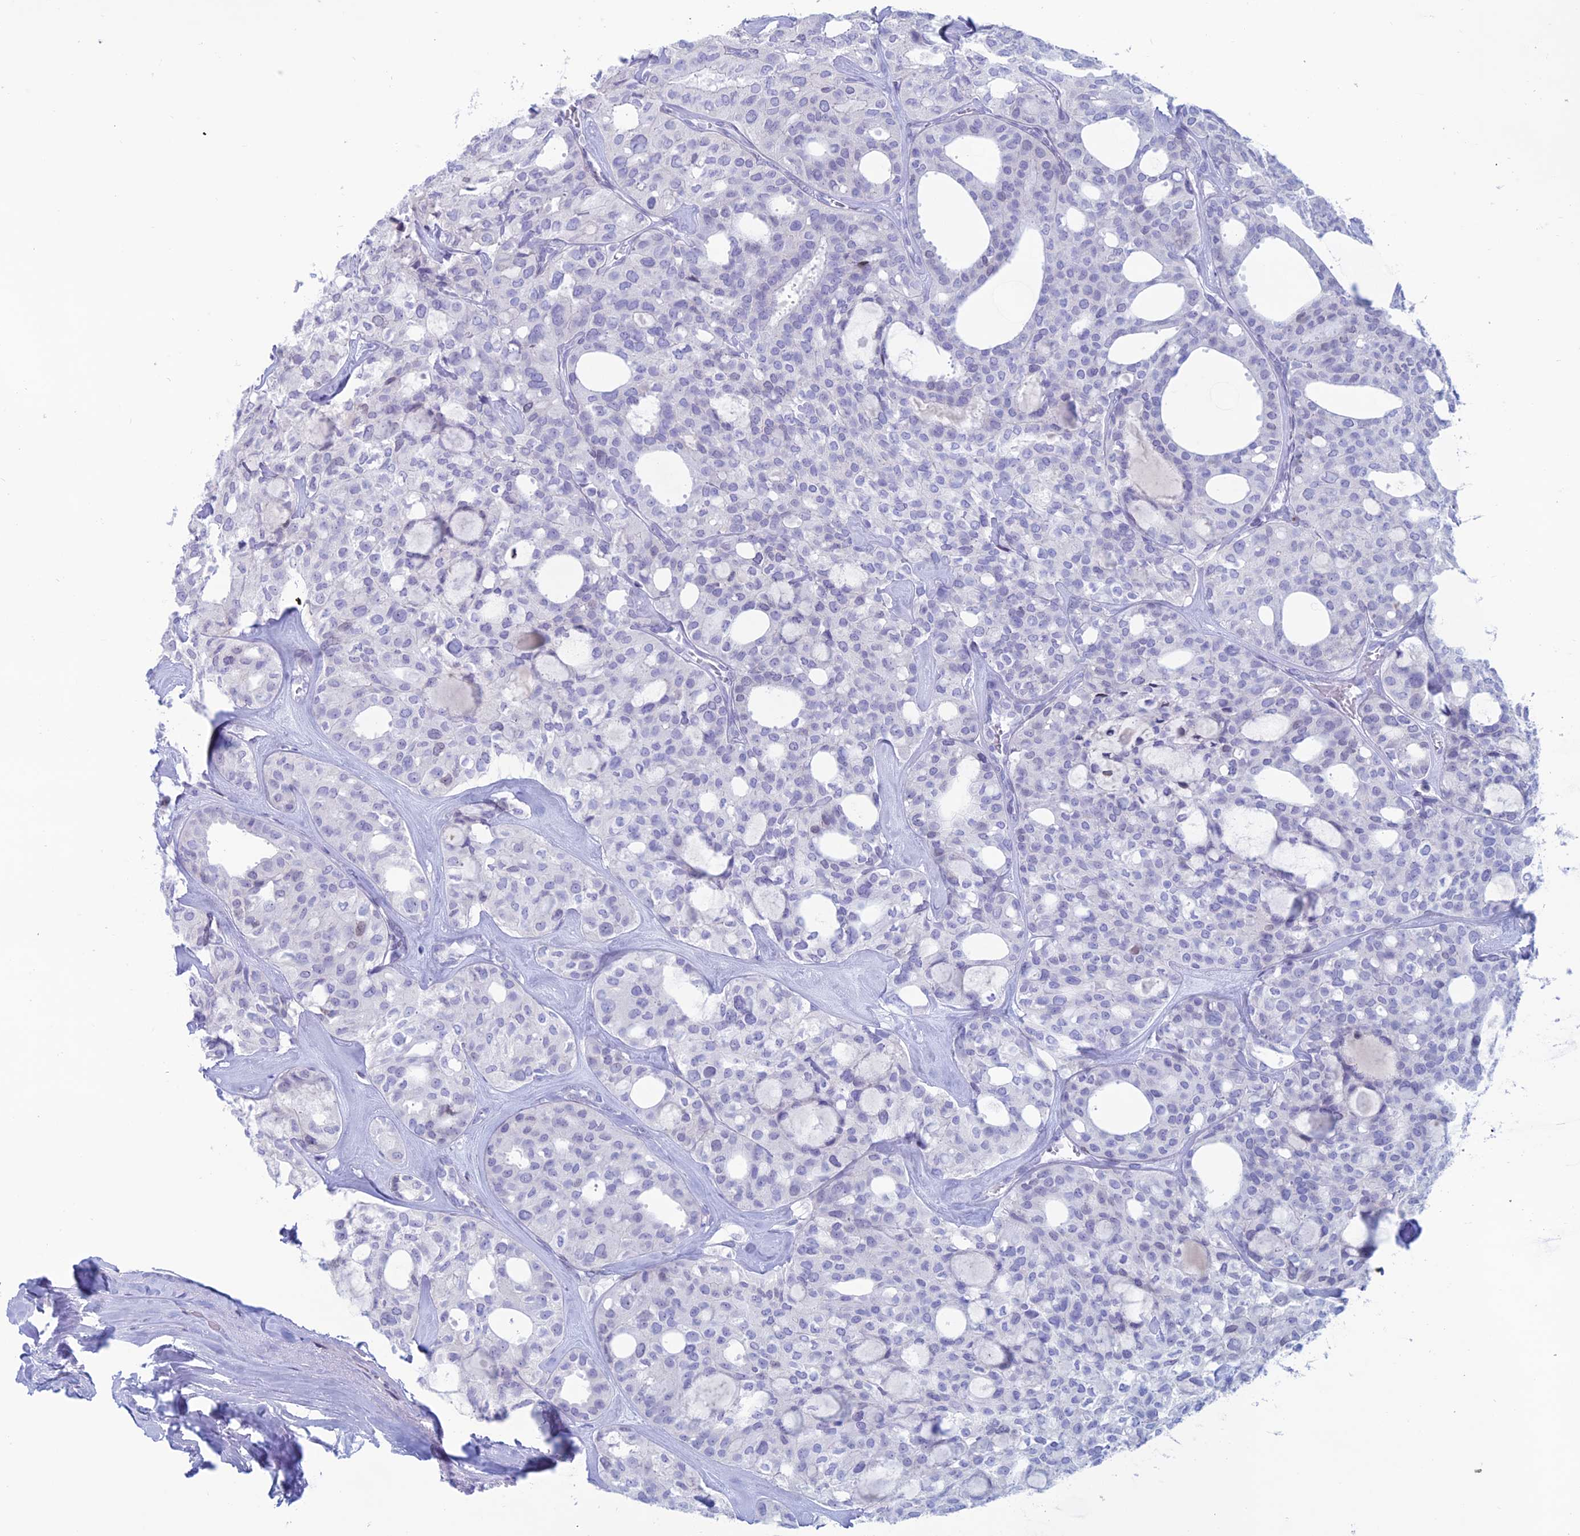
{"staining": {"intensity": "negative", "quantity": "none", "location": "none"}, "tissue": "thyroid cancer", "cell_type": "Tumor cells", "image_type": "cancer", "snomed": [{"axis": "morphology", "description": "Follicular adenoma carcinoma, NOS"}, {"axis": "topography", "description": "Thyroid gland"}], "caption": "Tumor cells show no significant protein expression in follicular adenoma carcinoma (thyroid).", "gene": "CERS6", "patient": {"sex": "male", "age": 75}}